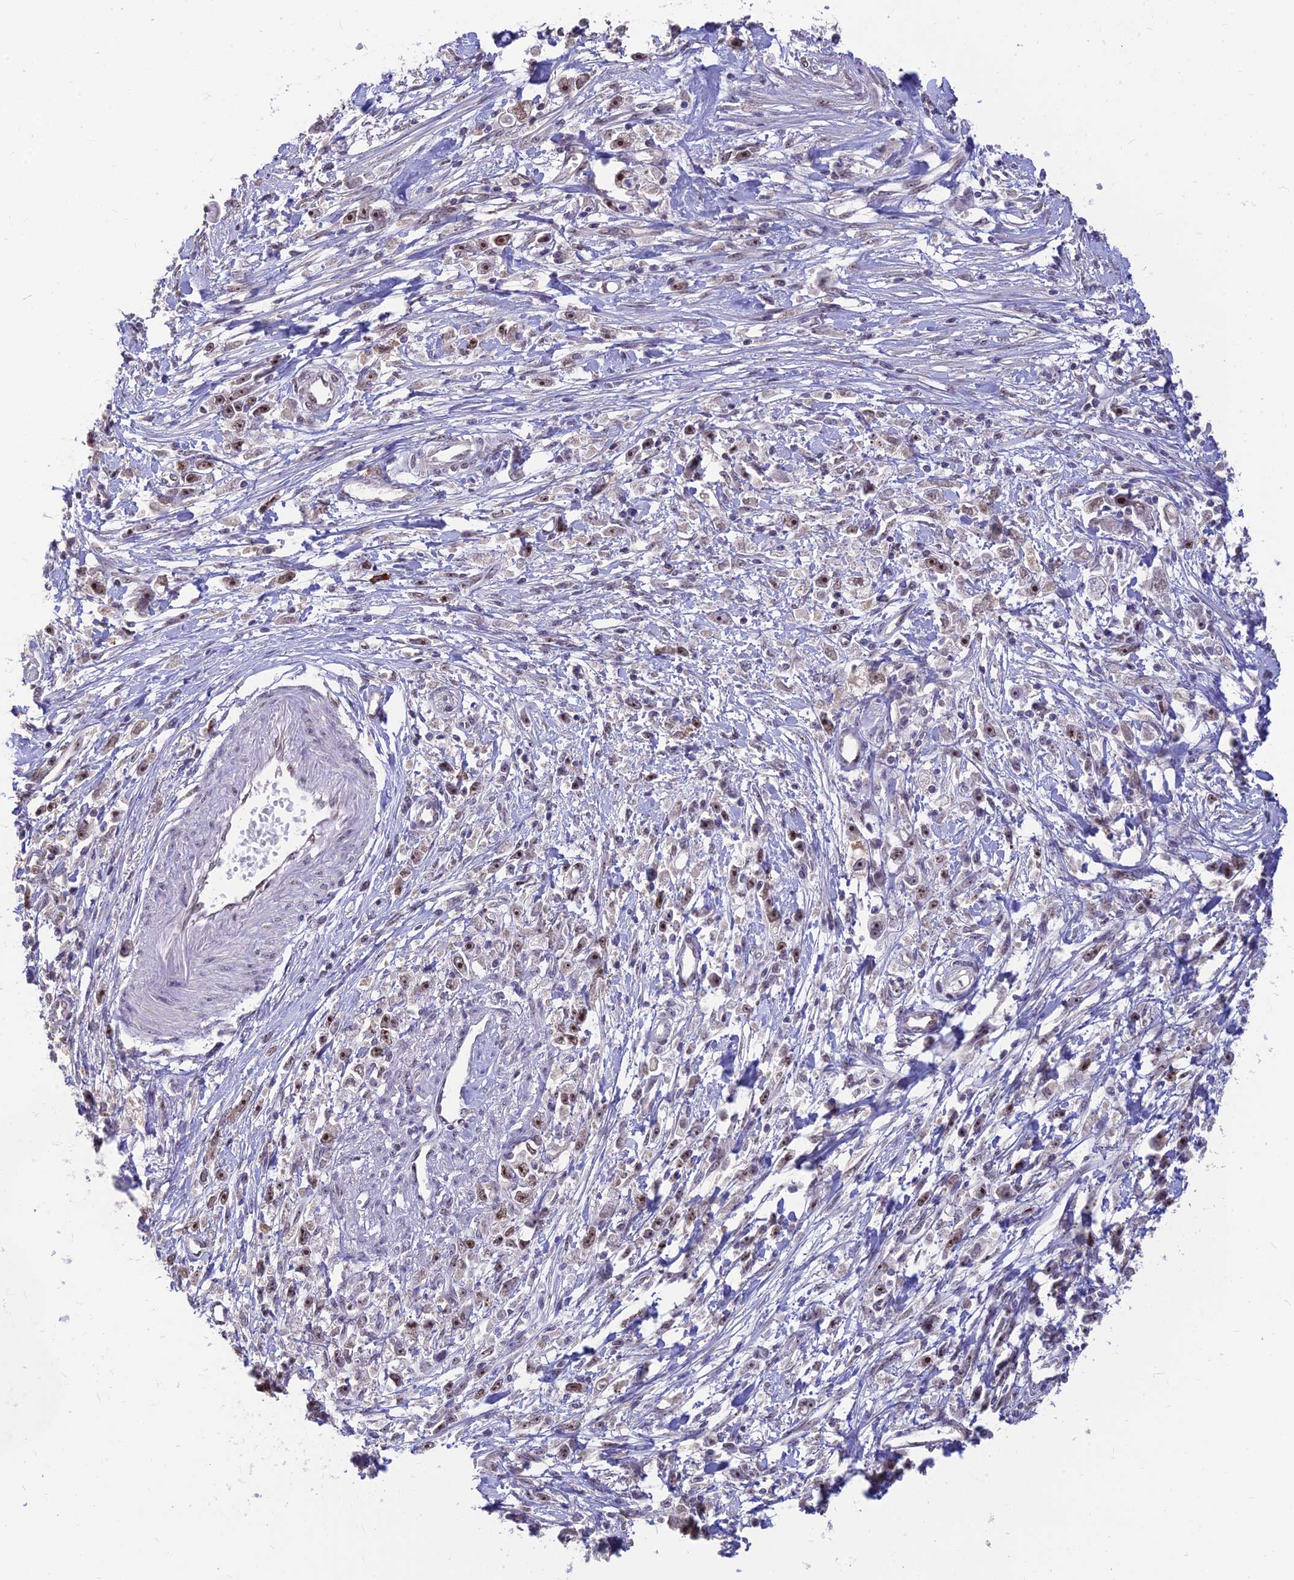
{"staining": {"intensity": "moderate", "quantity": "<25%", "location": "nuclear"}, "tissue": "stomach cancer", "cell_type": "Tumor cells", "image_type": "cancer", "snomed": [{"axis": "morphology", "description": "Adenocarcinoma, NOS"}, {"axis": "topography", "description": "Stomach"}], "caption": "Adenocarcinoma (stomach) tissue displays moderate nuclear expression in approximately <25% of tumor cells", "gene": "POLR1G", "patient": {"sex": "female", "age": 59}}